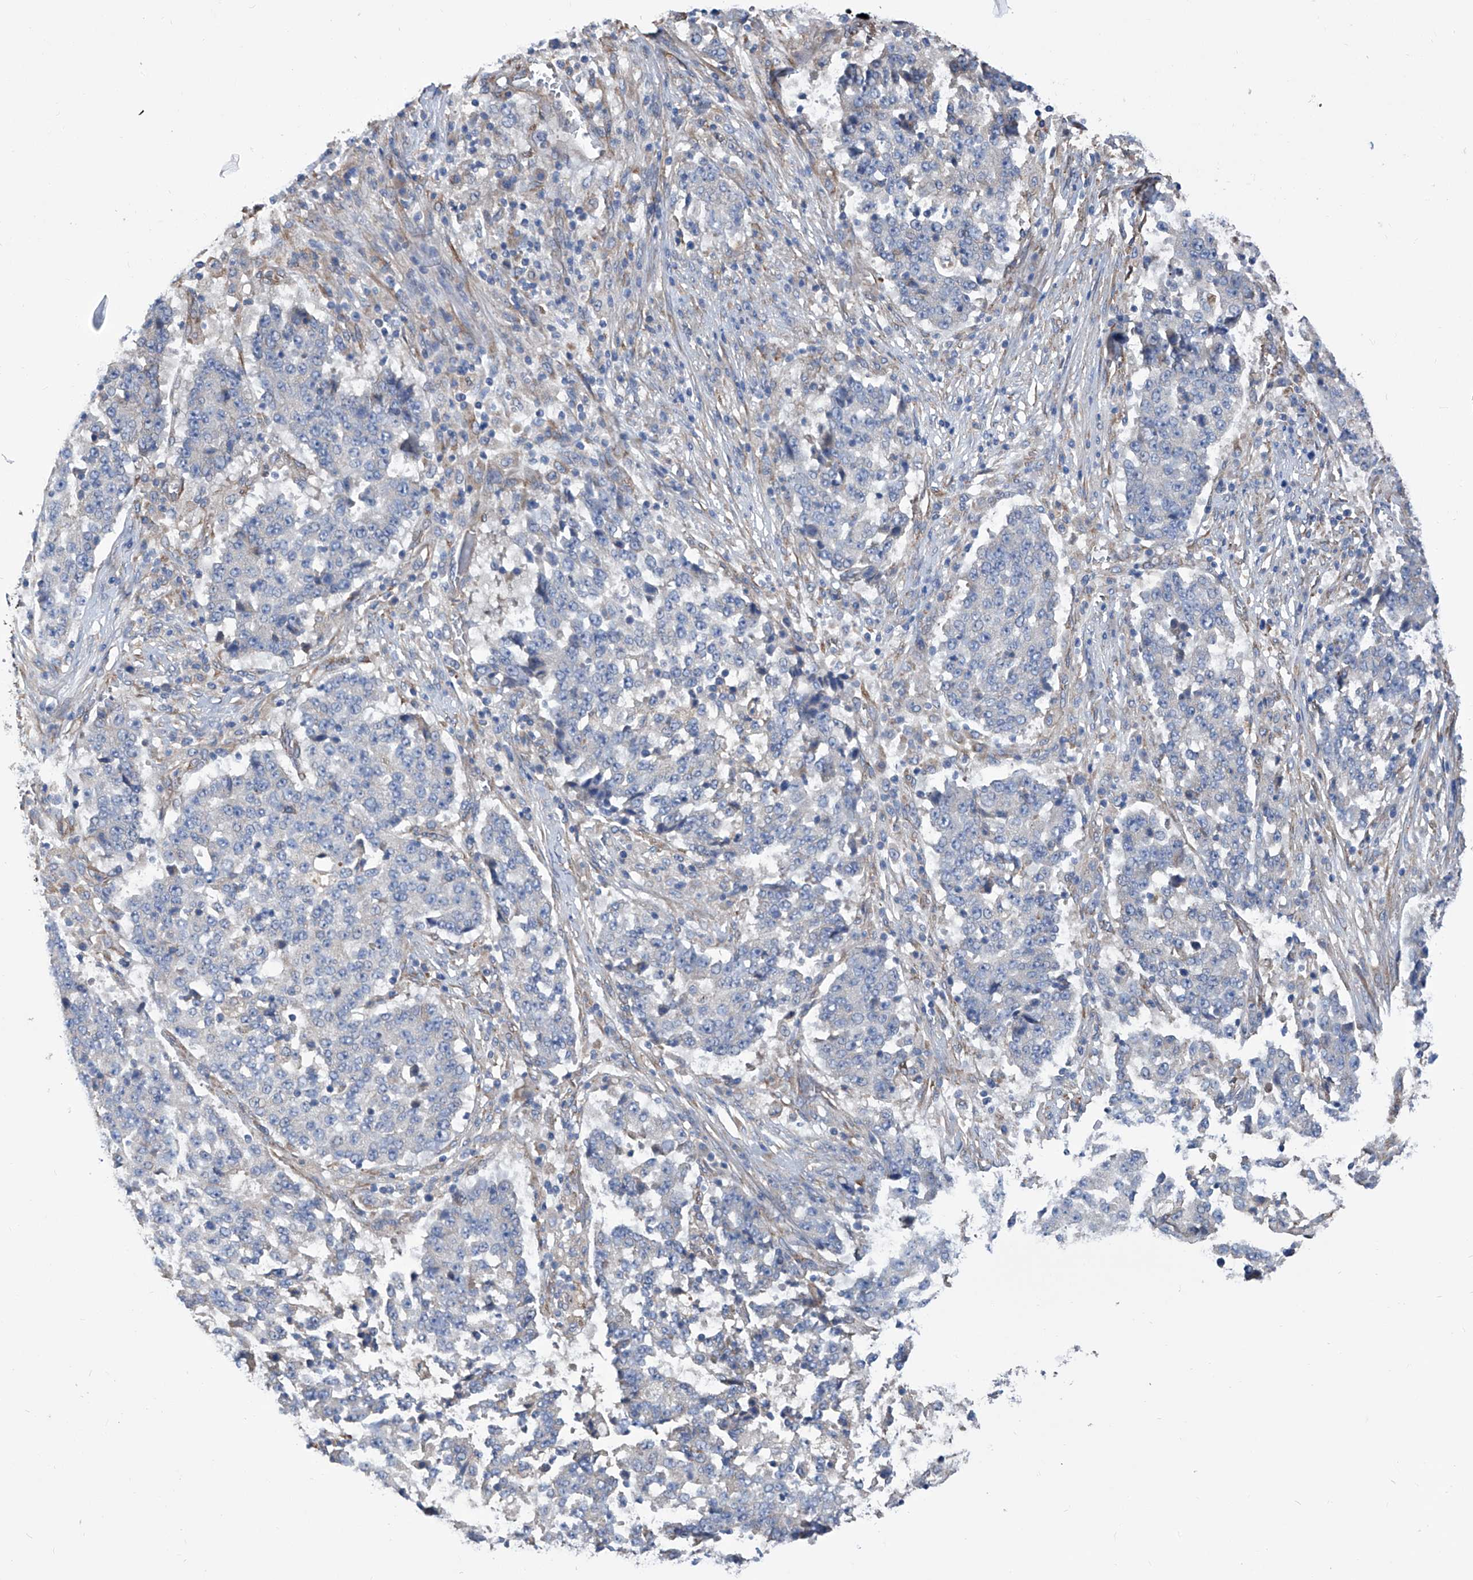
{"staining": {"intensity": "negative", "quantity": "none", "location": "none"}, "tissue": "stomach cancer", "cell_type": "Tumor cells", "image_type": "cancer", "snomed": [{"axis": "morphology", "description": "Adenocarcinoma, NOS"}, {"axis": "topography", "description": "Stomach"}], "caption": "Tumor cells are negative for brown protein staining in adenocarcinoma (stomach). The staining was performed using DAB to visualize the protein expression in brown, while the nuclei were stained in blue with hematoxylin (Magnification: 20x).", "gene": "SMS", "patient": {"sex": "male", "age": 59}}